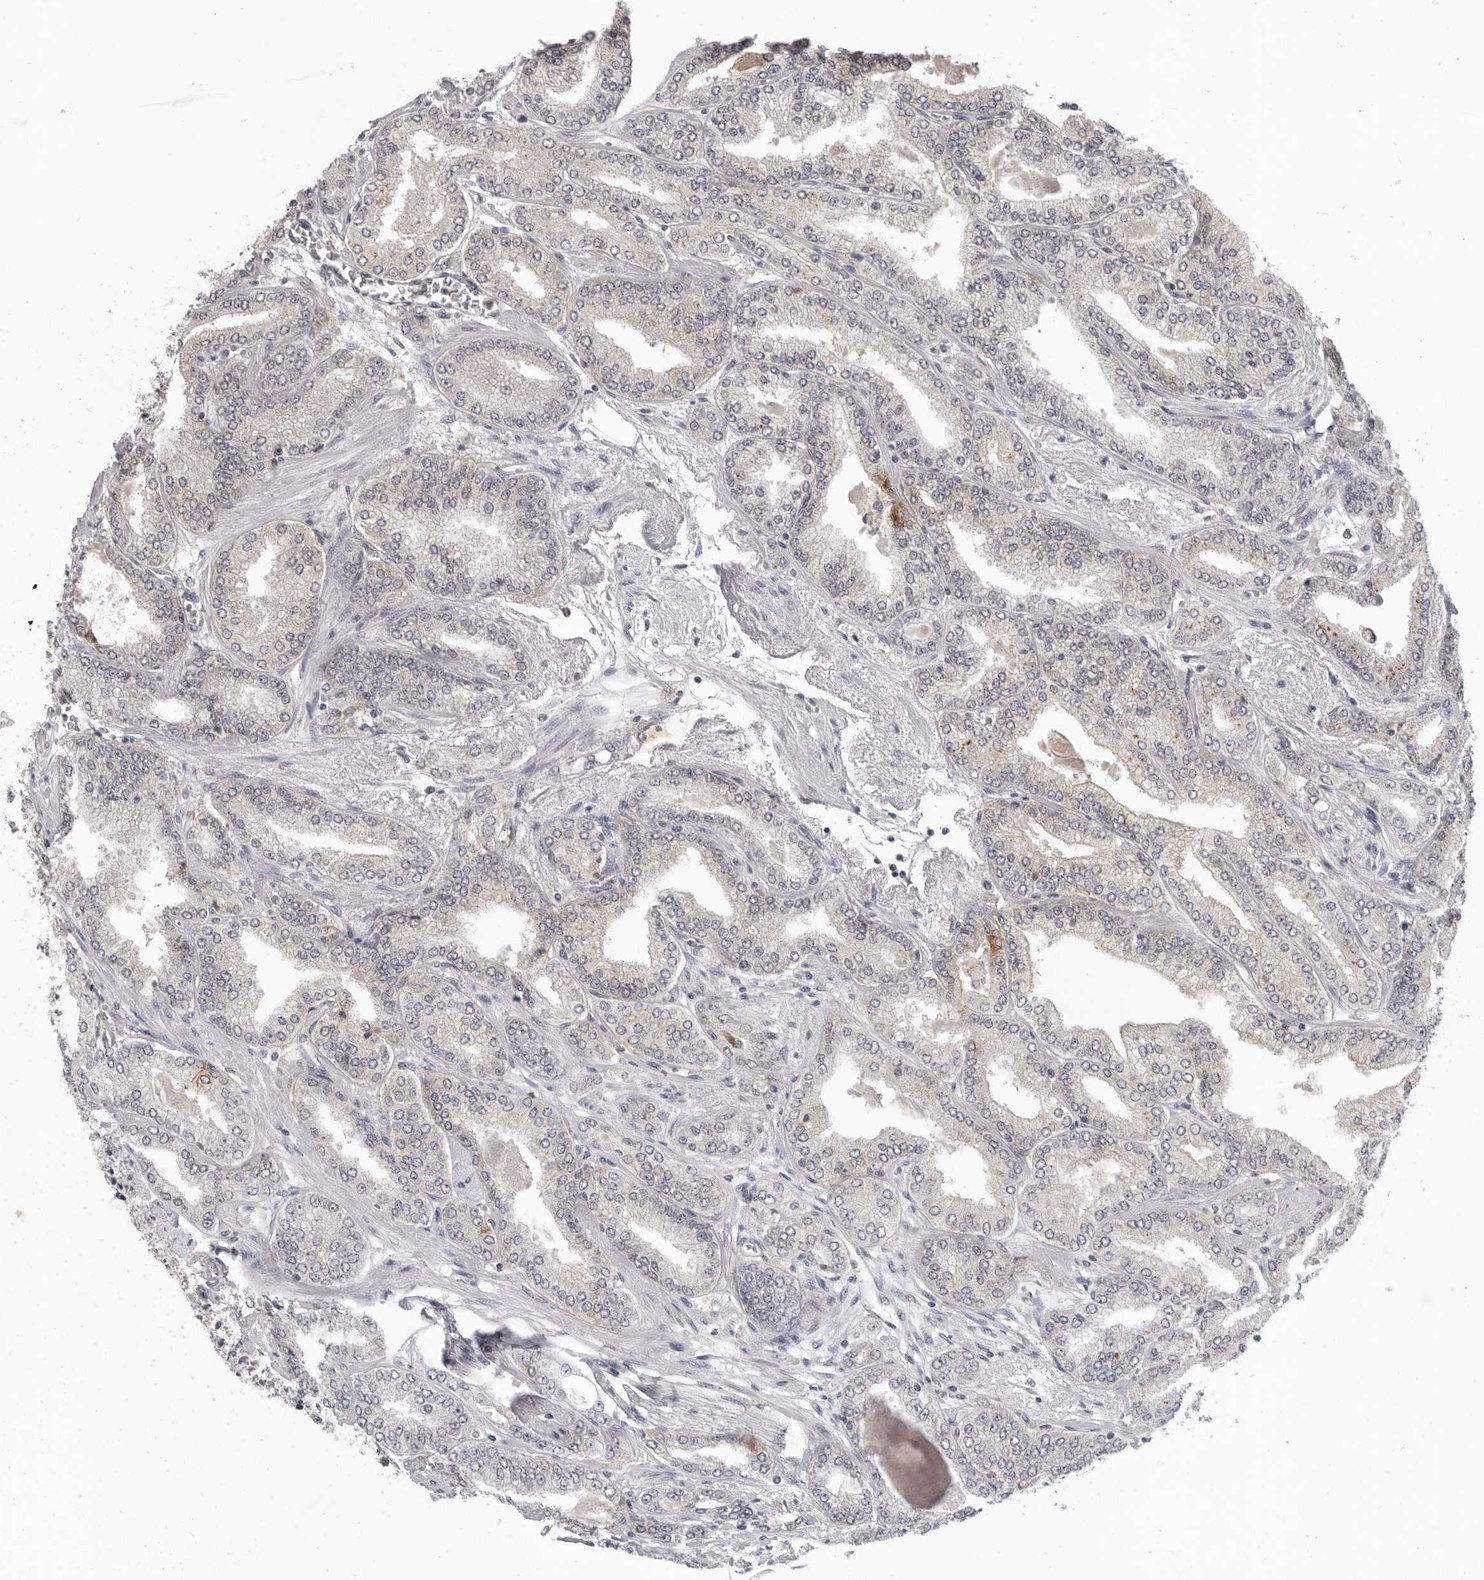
{"staining": {"intensity": "negative", "quantity": "none", "location": "none"}, "tissue": "prostate cancer", "cell_type": "Tumor cells", "image_type": "cancer", "snomed": [{"axis": "morphology", "description": "Adenocarcinoma, High grade"}, {"axis": "topography", "description": "Prostate"}], "caption": "Human prostate adenocarcinoma (high-grade) stained for a protein using IHC shows no positivity in tumor cells.", "gene": "IFNGR1", "patient": {"sex": "male", "age": 71}}